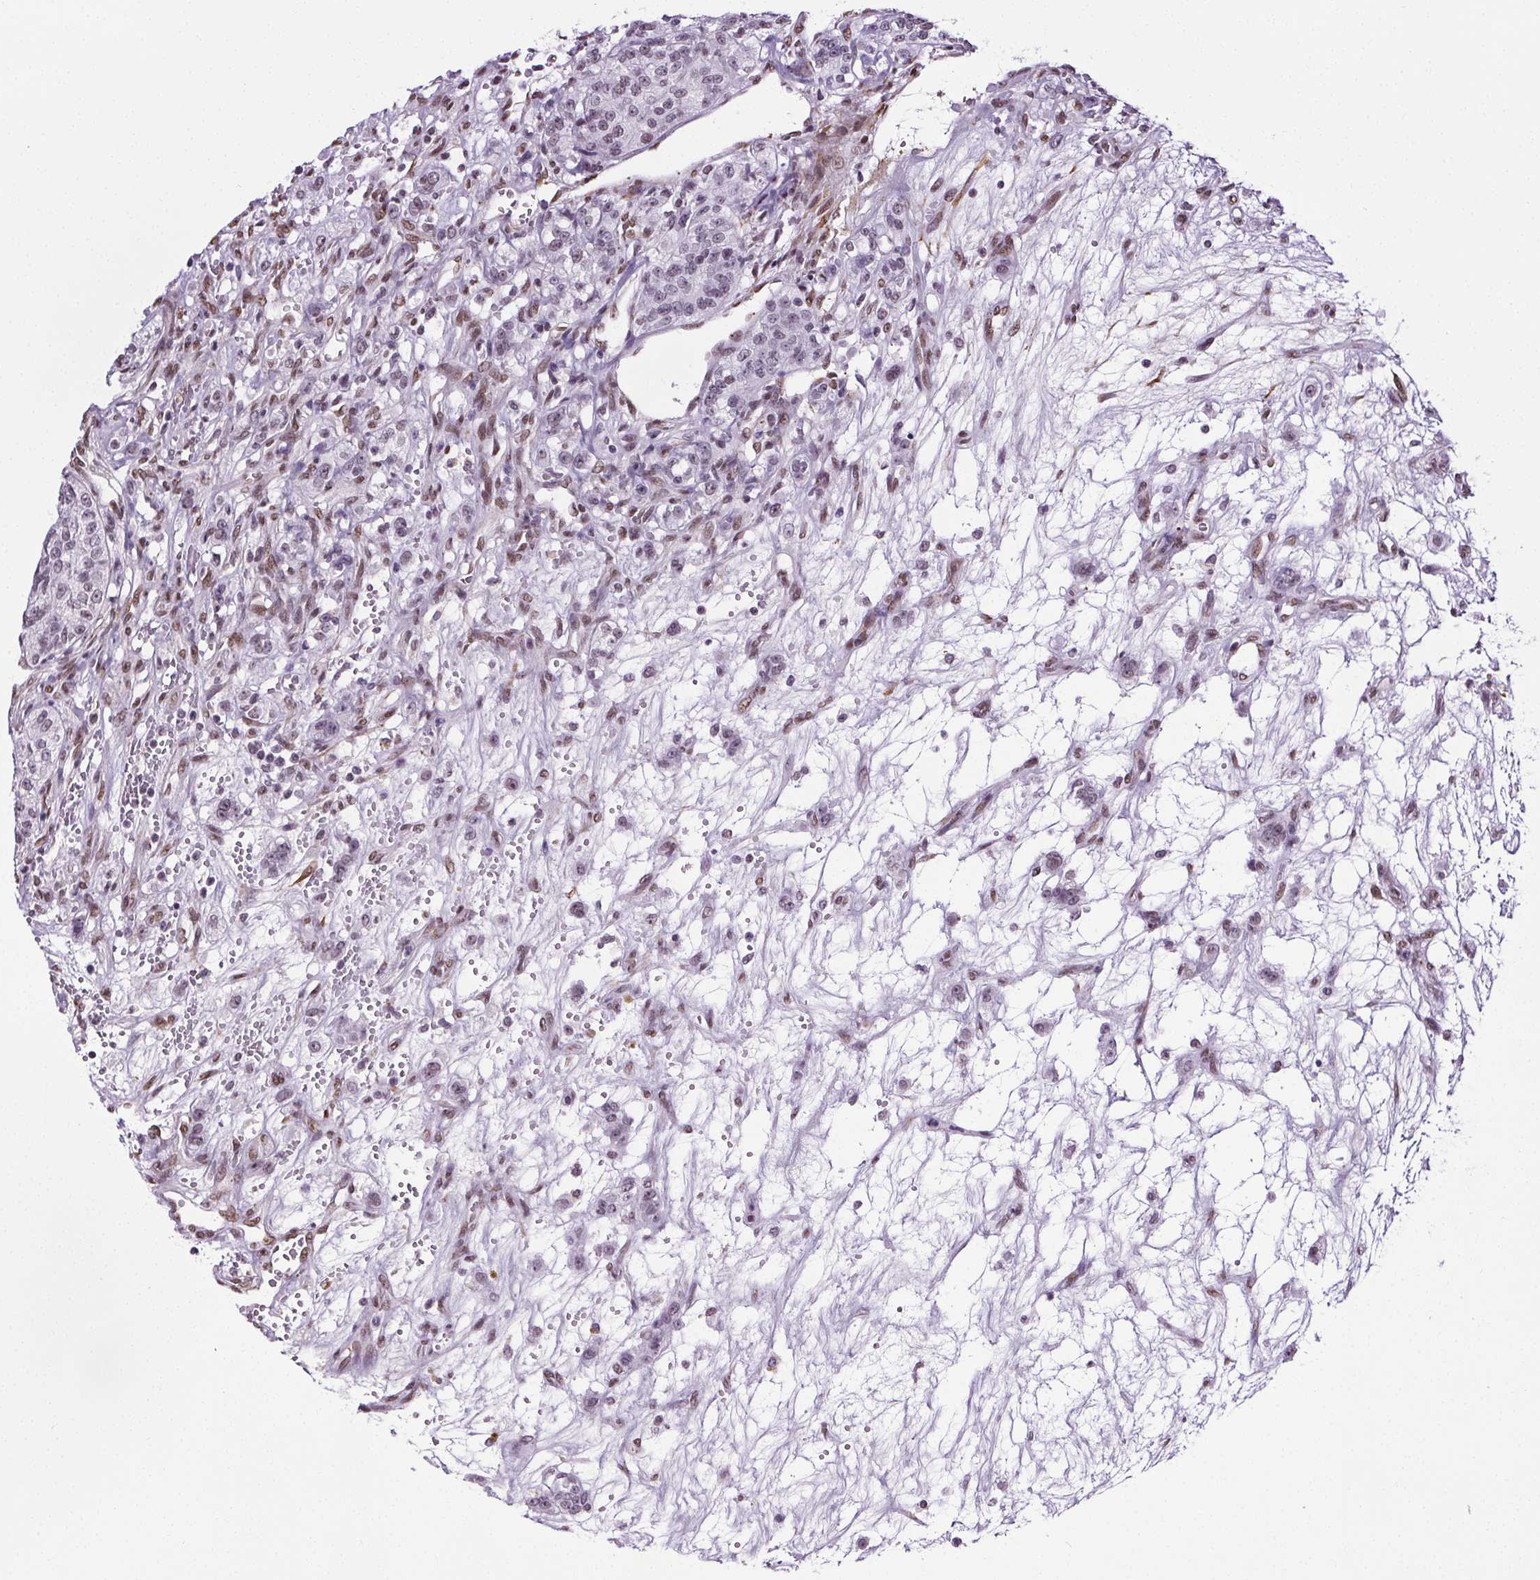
{"staining": {"intensity": "weak", "quantity": "<25%", "location": "nuclear"}, "tissue": "renal cancer", "cell_type": "Tumor cells", "image_type": "cancer", "snomed": [{"axis": "morphology", "description": "Adenocarcinoma, NOS"}, {"axis": "topography", "description": "Kidney"}], "caption": "Histopathology image shows no protein expression in tumor cells of adenocarcinoma (renal) tissue.", "gene": "GP6", "patient": {"sex": "female", "age": 63}}